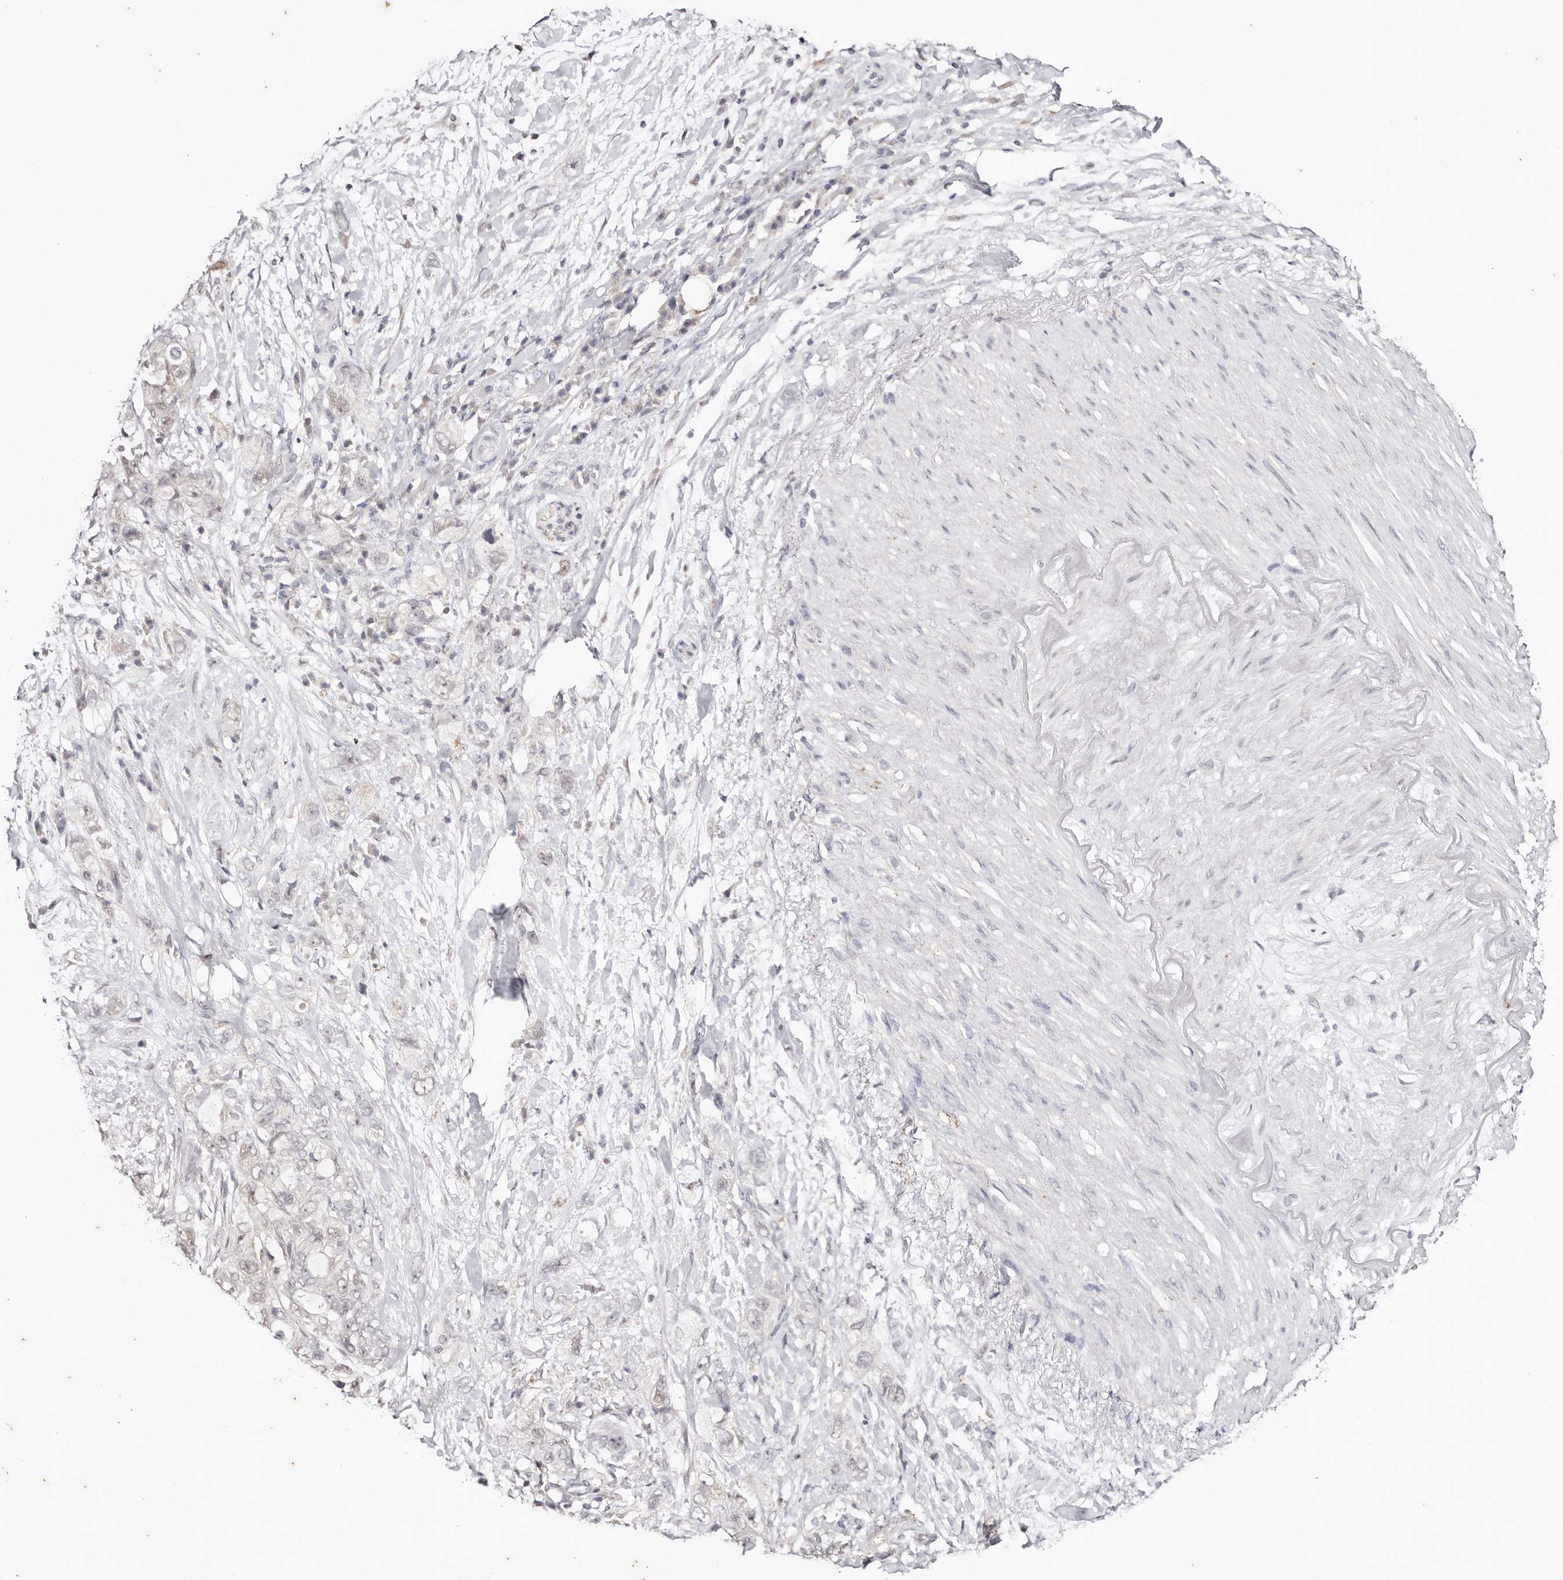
{"staining": {"intensity": "negative", "quantity": "none", "location": "none"}, "tissue": "pancreatic cancer", "cell_type": "Tumor cells", "image_type": "cancer", "snomed": [{"axis": "morphology", "description": "Adenocarcinoma, NOS"}, {"axis": "topography", "description": "Pancreas"}], "caption": "Immunohistochemistry of pancreatic cancer shows no staining in tumor cells. The staining is performed using DAB brown chromogen with nuclei counter-stained in using hematoxylin.", "gene": "TYW3", "patient": {"sex": "female", "age": 73}}